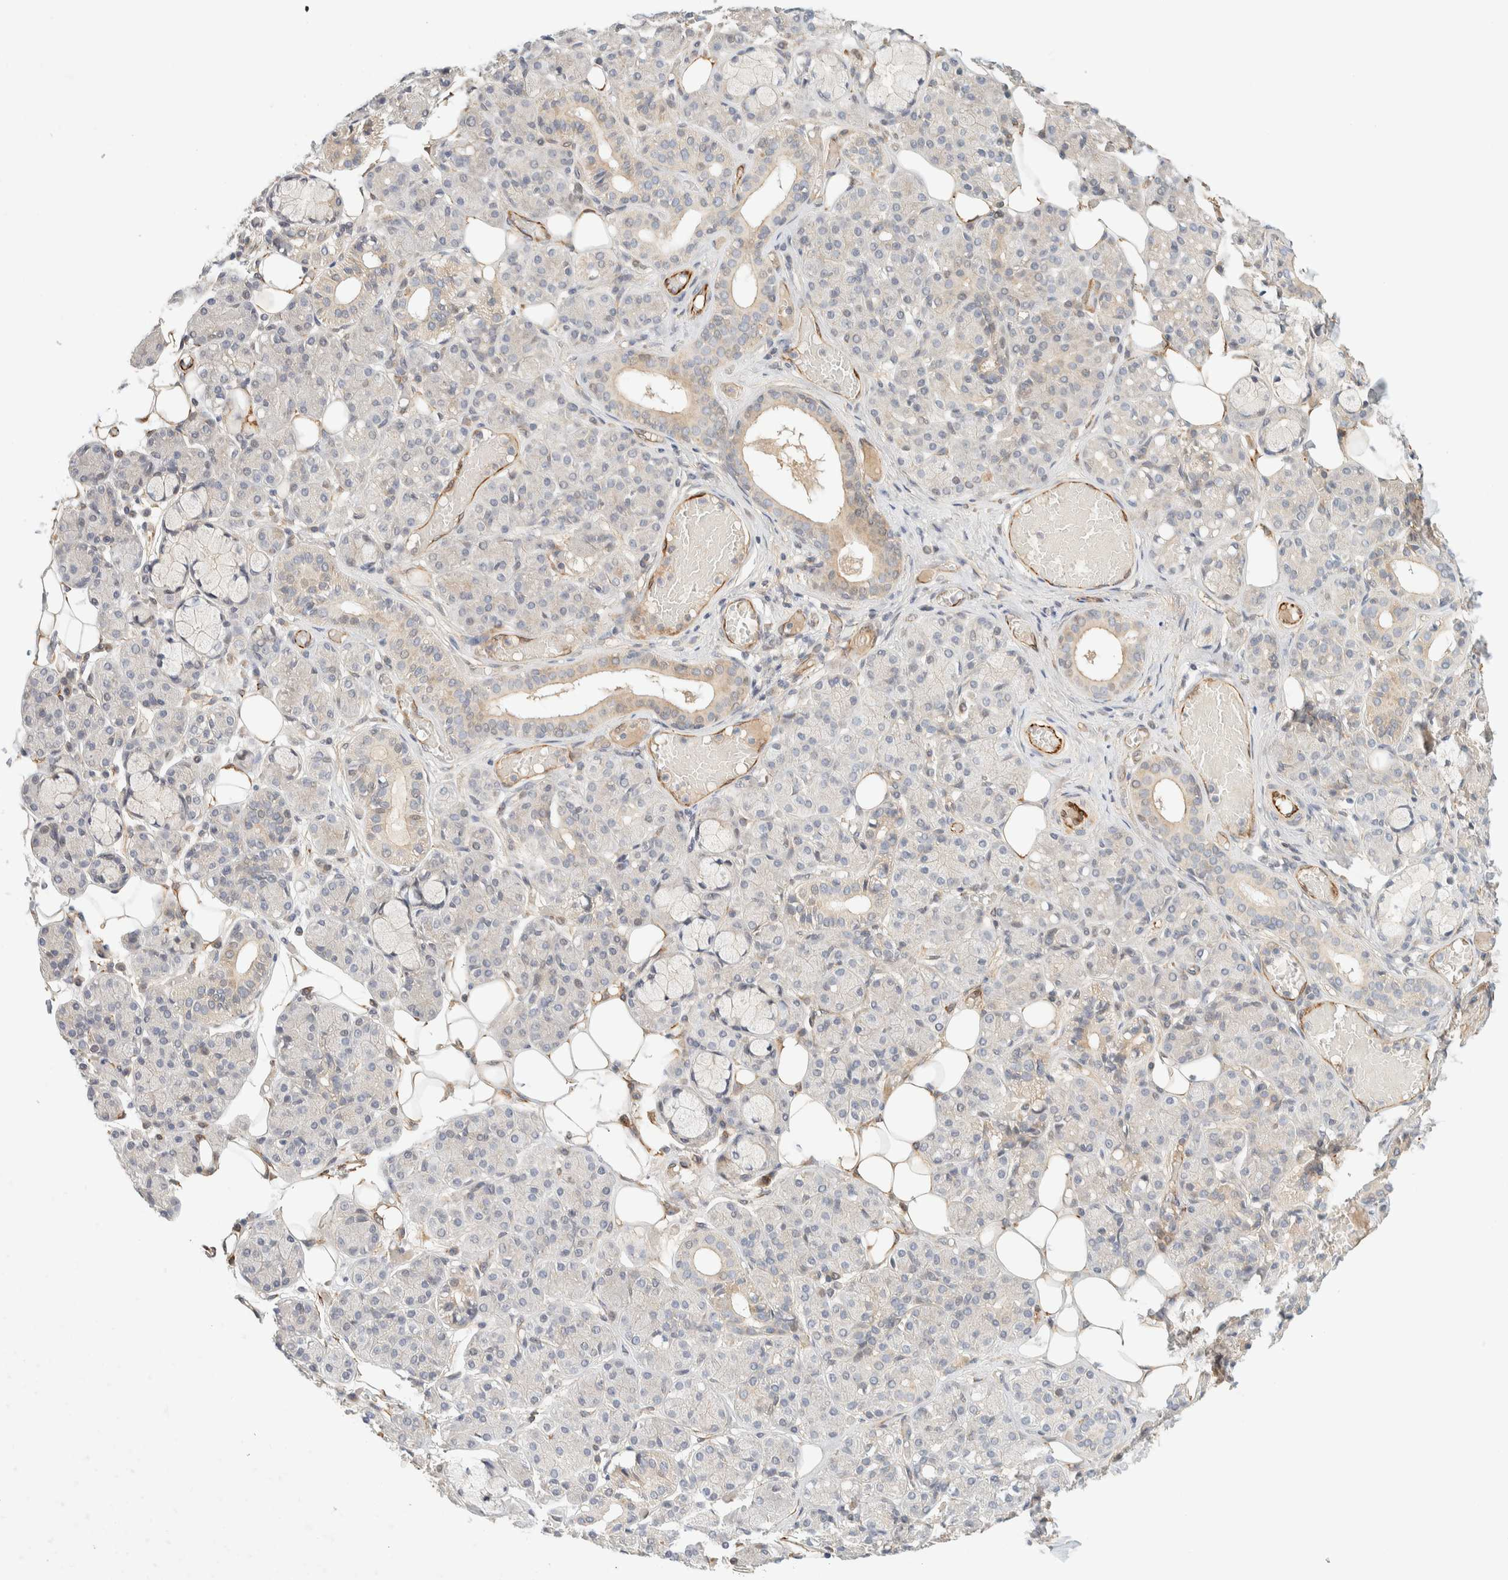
{"staining": {"intensity": "weak", "quantity": "25%-75%", "location": "cytoplasmic/membranous"}, "tissue": "salivary gland", "cell_type": "Glandular cells", "image_type": "normal", "snomed": [{"axis": "morphology", "description": "Normal tissue, NOS"}, {"axis": "topography", "description": "Salivary gland"}], "caption": "Immunohistochemistry (IHC) photomicrograph of benign salivary gland: salivary gland stained using immunohistochemistry displays low levels of weak protein expression localized specifically in the cytoplasmic/membranous of glandular cells, appearing as a cytoplasmic/membranous brown color.", "gene": "FAT1", "patient": {"sex": "male", "age": 63}}